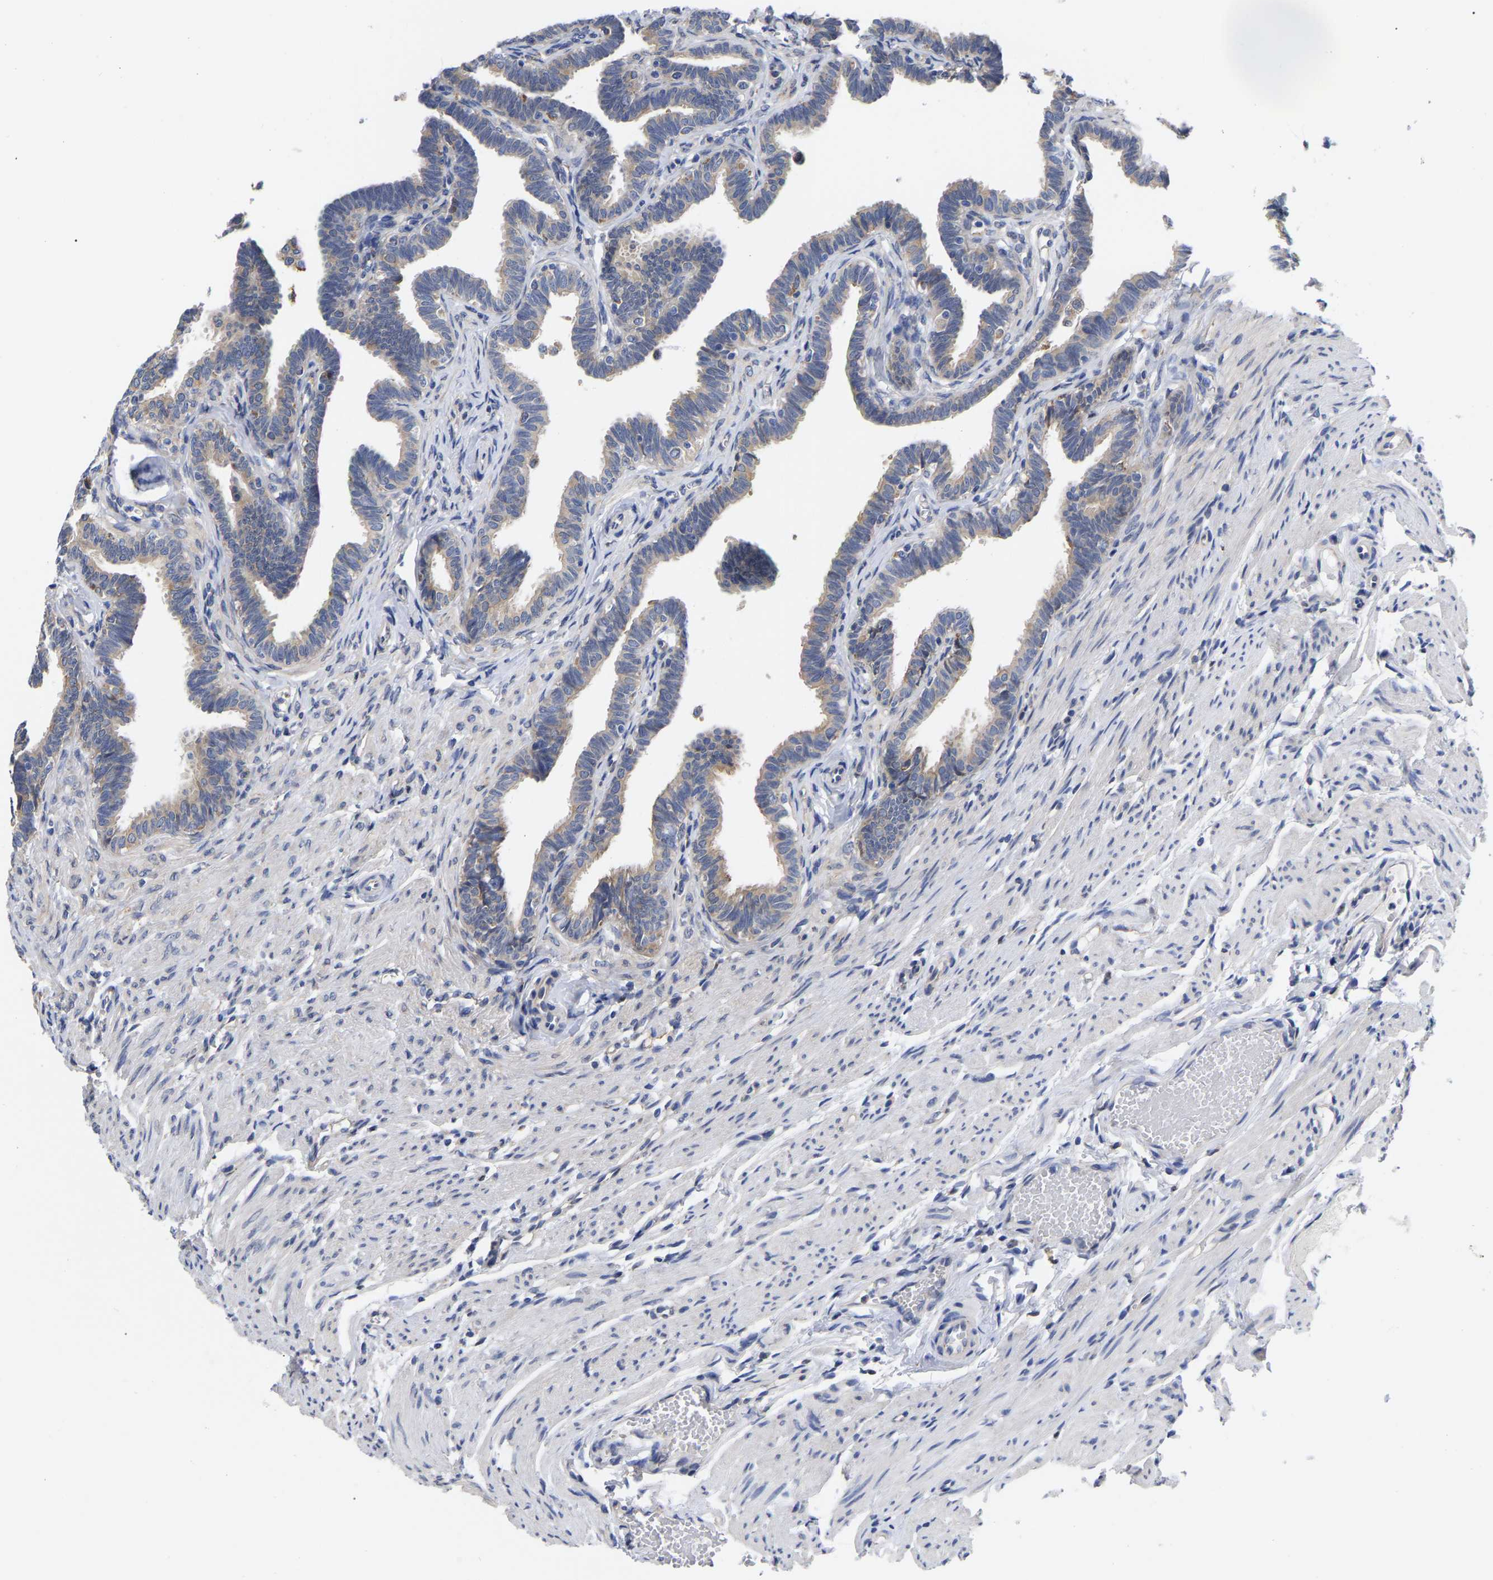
{"staining": {"intensity": "weak", "quantity": ">75%", "location": "cytoplasmic/membranous"}, "tissue": "fallopian tube", "cell_type": "Glandular cells", "image_type": "normal", "snomed": [{"axis": "morphology", "description": "Normal tissue, NOS"}, {"axis": "topography", "description": "Fallopian tube"}, {"axis": "topography", "description": "Ovary"}], "caption": "Brown immunohistochemical staining in unremarkable human fallopian tube displays weak cytoplasmic/membranous positivity in about >75% of glandular cells.", "gene": "CFAP298", "patient": {"sex": "female", "age": 23}}